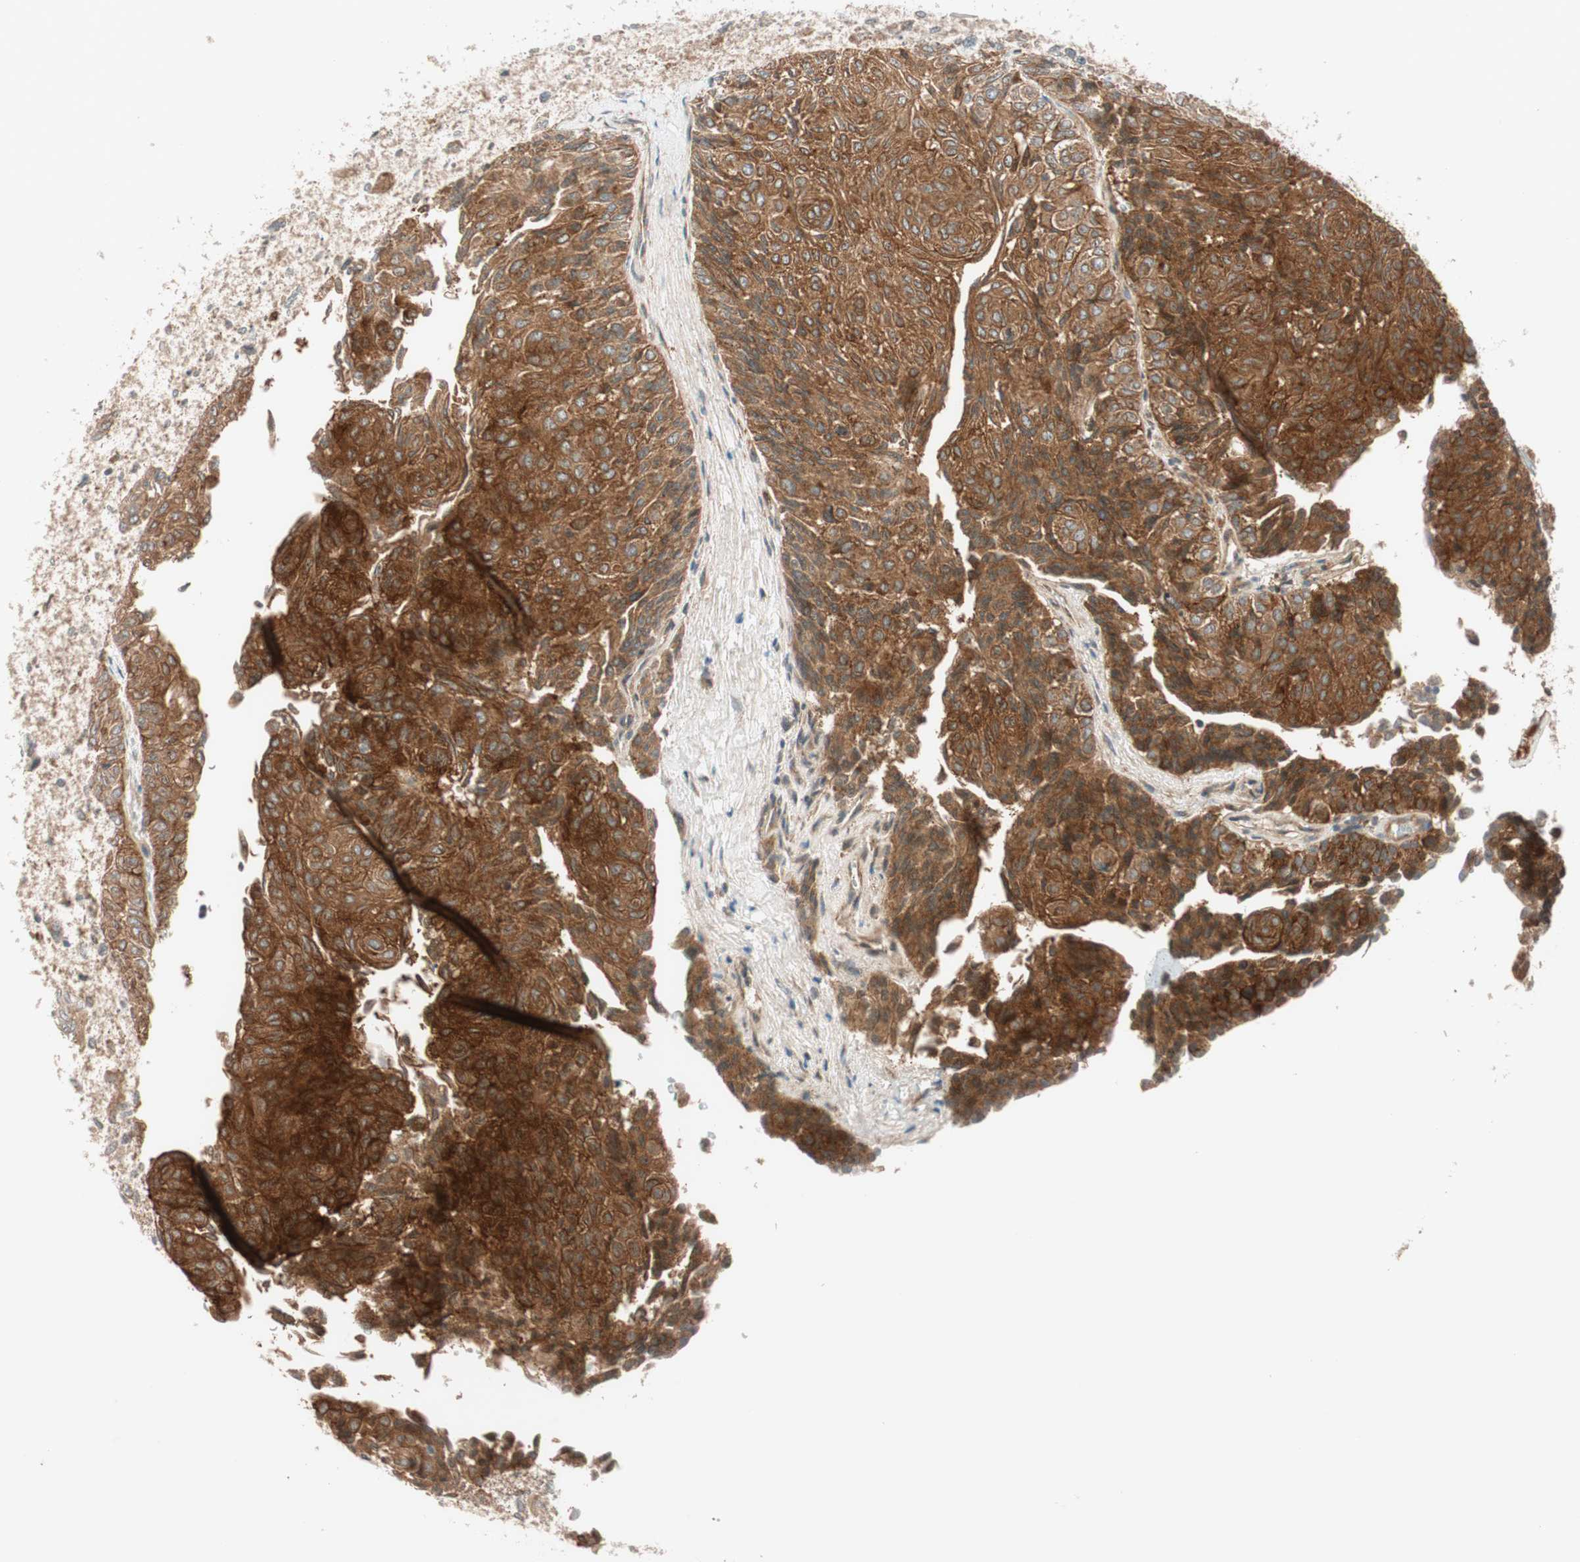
{"staining": {"intensity": "strong", "quantity": ">75%", "location": "cytoplasmic/membranous"}, "tissue": "urothelial cancer", "cell_type": "Tumor cells", "image_type": "cancer", "snomed": [{"axis": "morphology", "description": "Urothelial carcinoma, Low grade"}, {"axis": "topography", "description": "Urinary bladder"}], "caption": "Protein expression analysis of human urothelial carcinoma (low-grade) reveals strong cytoplasmic/membranous staining in approximately >75% of tumor cells.", "gene": "ABI1", "patient": {"sex": "male", "age": 78}}